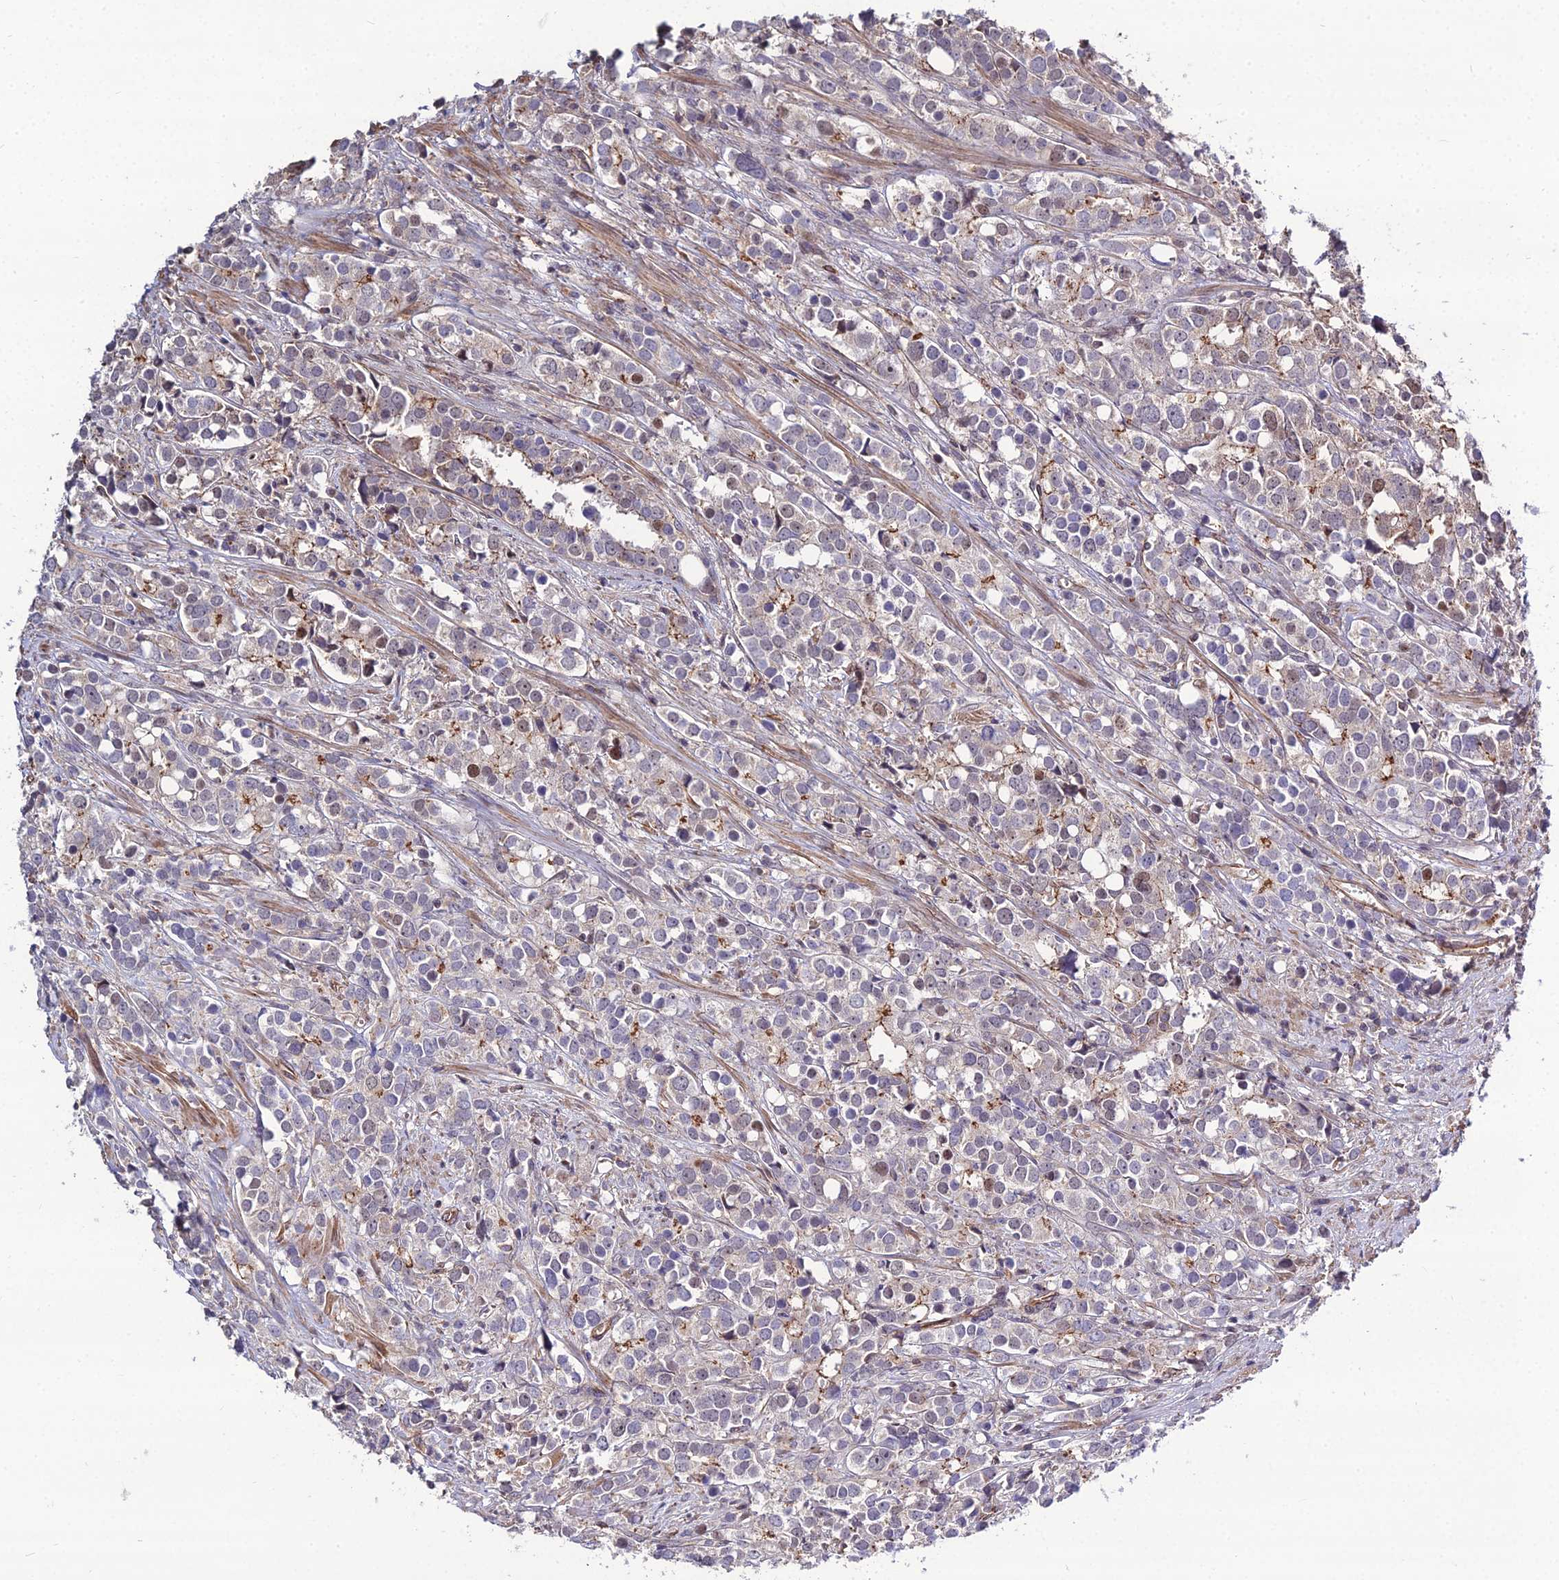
{"staining": {"intensity": "moderate", "quantity": "<25%", "location": "cytoplasmic/membranous,nuclear"}, "tissue": "prostate cancer", "cell_type": "Tumor cells", "image_type": "cancer", "snomed": [{"axis": "morphology", "description": "Adenocarcinoma, High grade"}, {"axis": "topography", "description": "Prostate"}], "caption": "A high-resolution micrograph shows immunohistochemistry (IHC) staining of adenocarcinoma (high-grade) (prostate), which exhibits moderate cytoplasmic/membranous and nuclear expression in about <25% of tumor cells. The staining is performed using DAB (3,3'-diaminobenzidine) brown chromogen to label protein expression. The nuclei are counter-stained blue using hematoxylin.", "gene": "TSPYL2", "patient": {"sex": "male", "age": 71}}